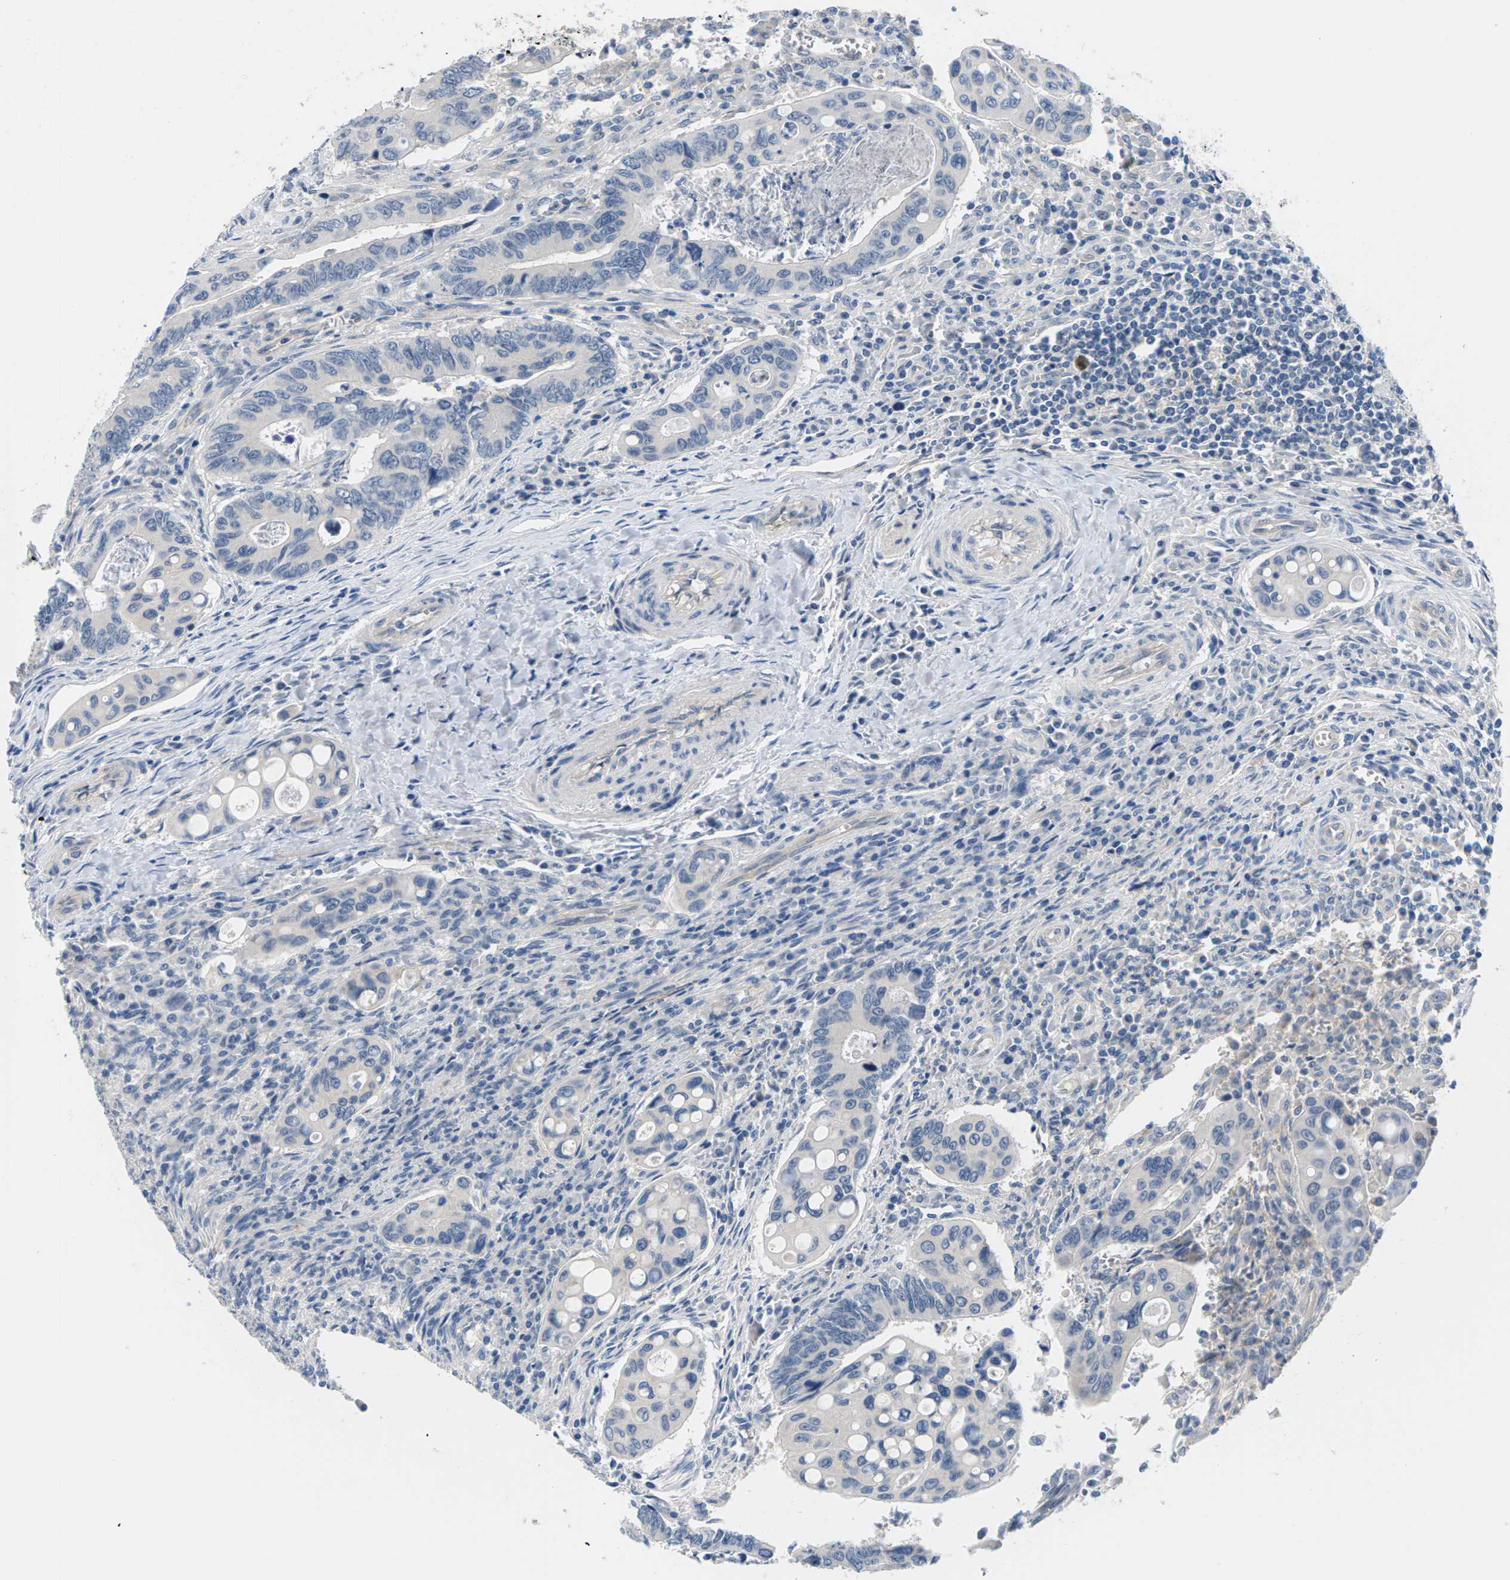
{"staining": {"intensity": "negative", "quantity": "none", "location": "none"}, "tissue": "colorectal cancer", "cell_type": "Tumor cells", "image_type": "cancer", "snomed": [{"axis": "morphology", "description": "Inflammation, NOS"}, {"axis": "morphology", "description": "Adenocarcinoma, NOS"}, {"axis": "topography", "description": "Colon"}], "caption": "Immunohistochemistry photomicrograph of human colorectal cancer stained for a protein (brown), which shows no positivity in tumor cells.", "gene": "TSPAN2", "patient": {"sex": "male", "age": 72}}